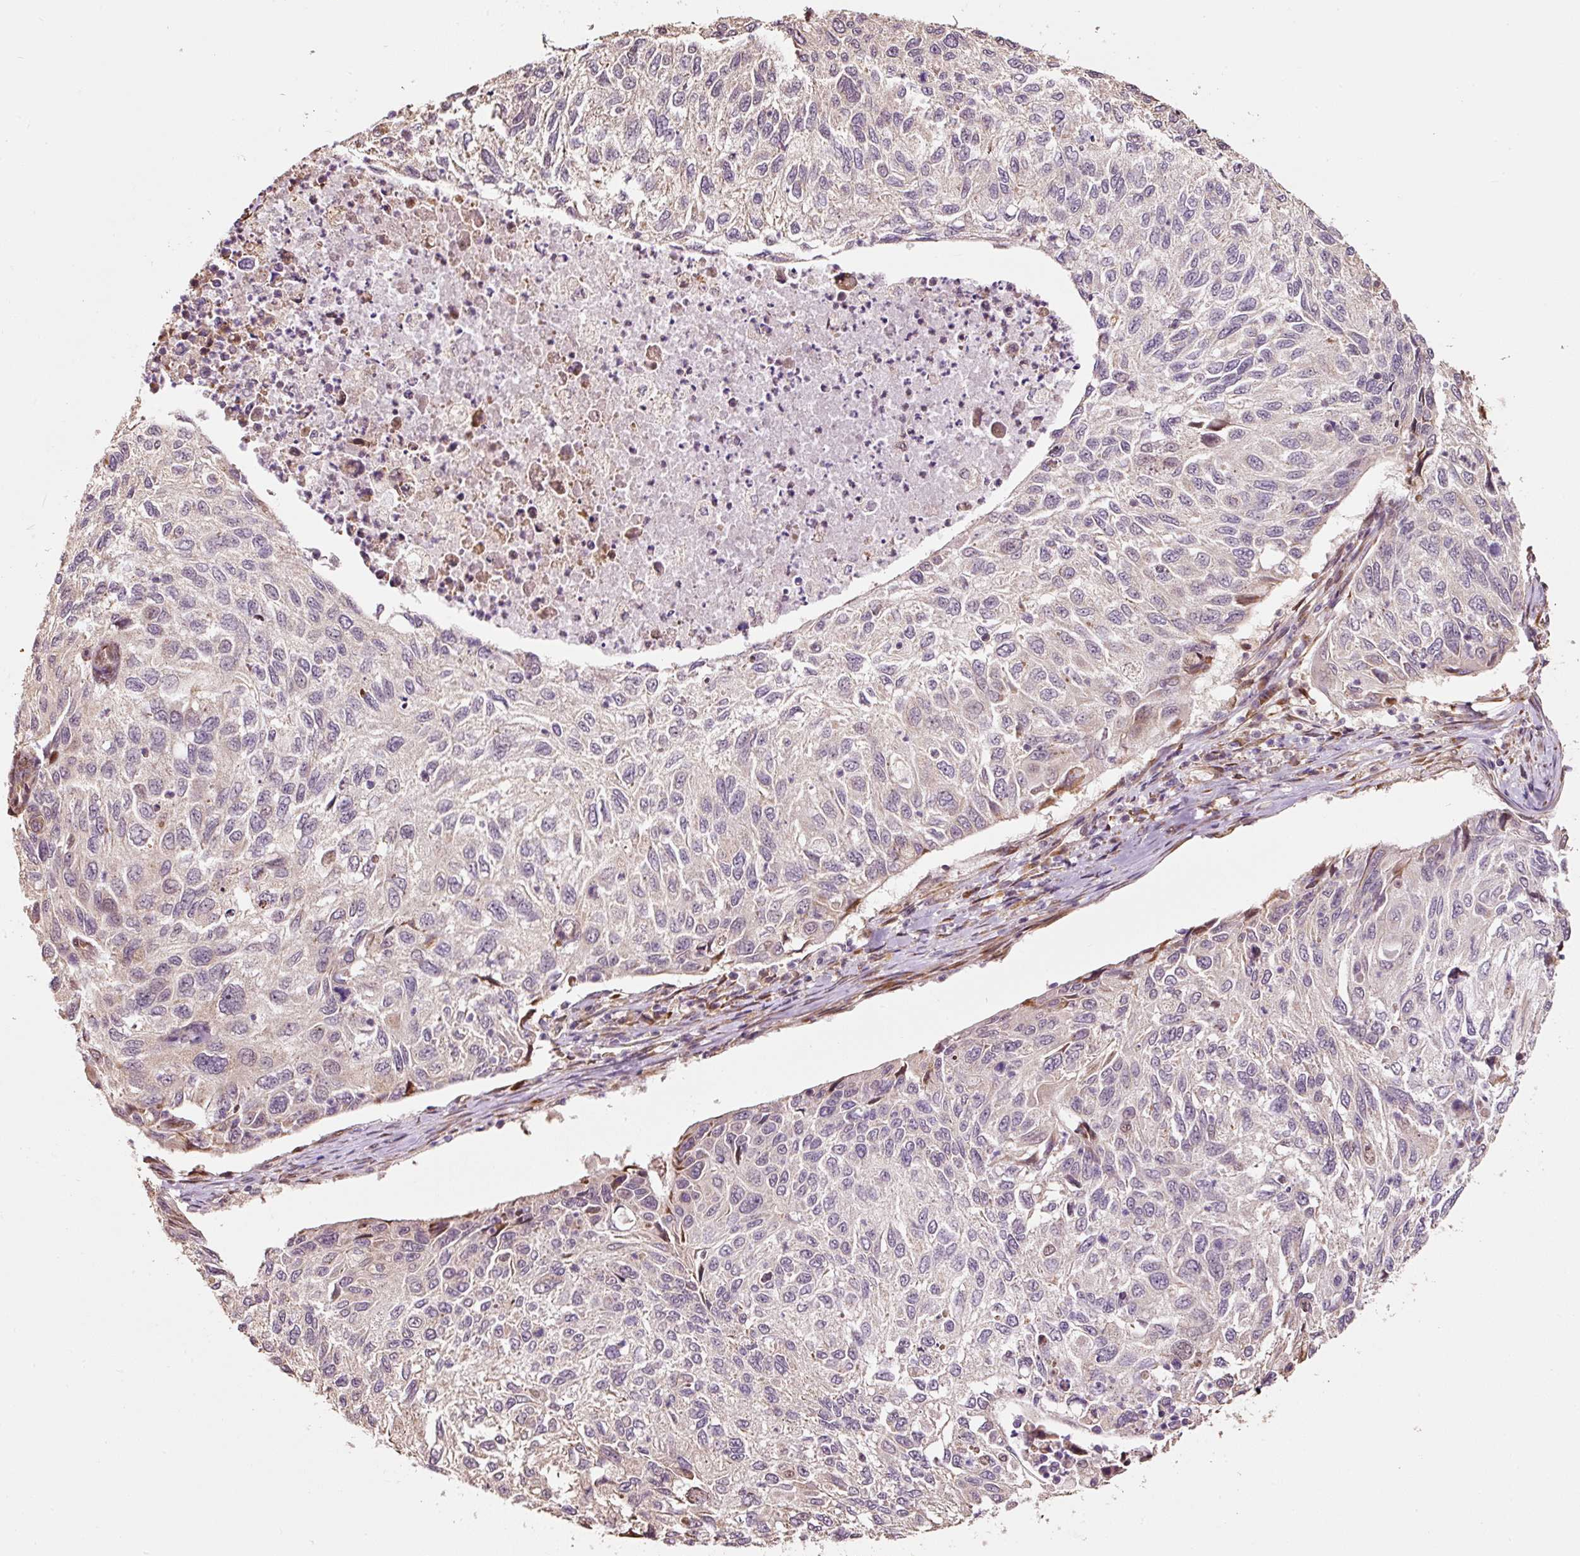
{"staining": {"intensity": "negative", "quantity": "none", "location": "none"}, "tissue": "cervical cancer", "cell_type": "Tumor cells", "image_type": "cancer", "snomed": [{"axis": "morphology", "description": "Squamous cell carcinoma, NOS"}, {"axis": "topography", "description": "Cervix"}], "caption": "Image shows no protein expression in tumor cells of cervical squamous cell carcinoma tissue.", "gene": "ETF1", "patient": {"sex": "female", "age": 70}}